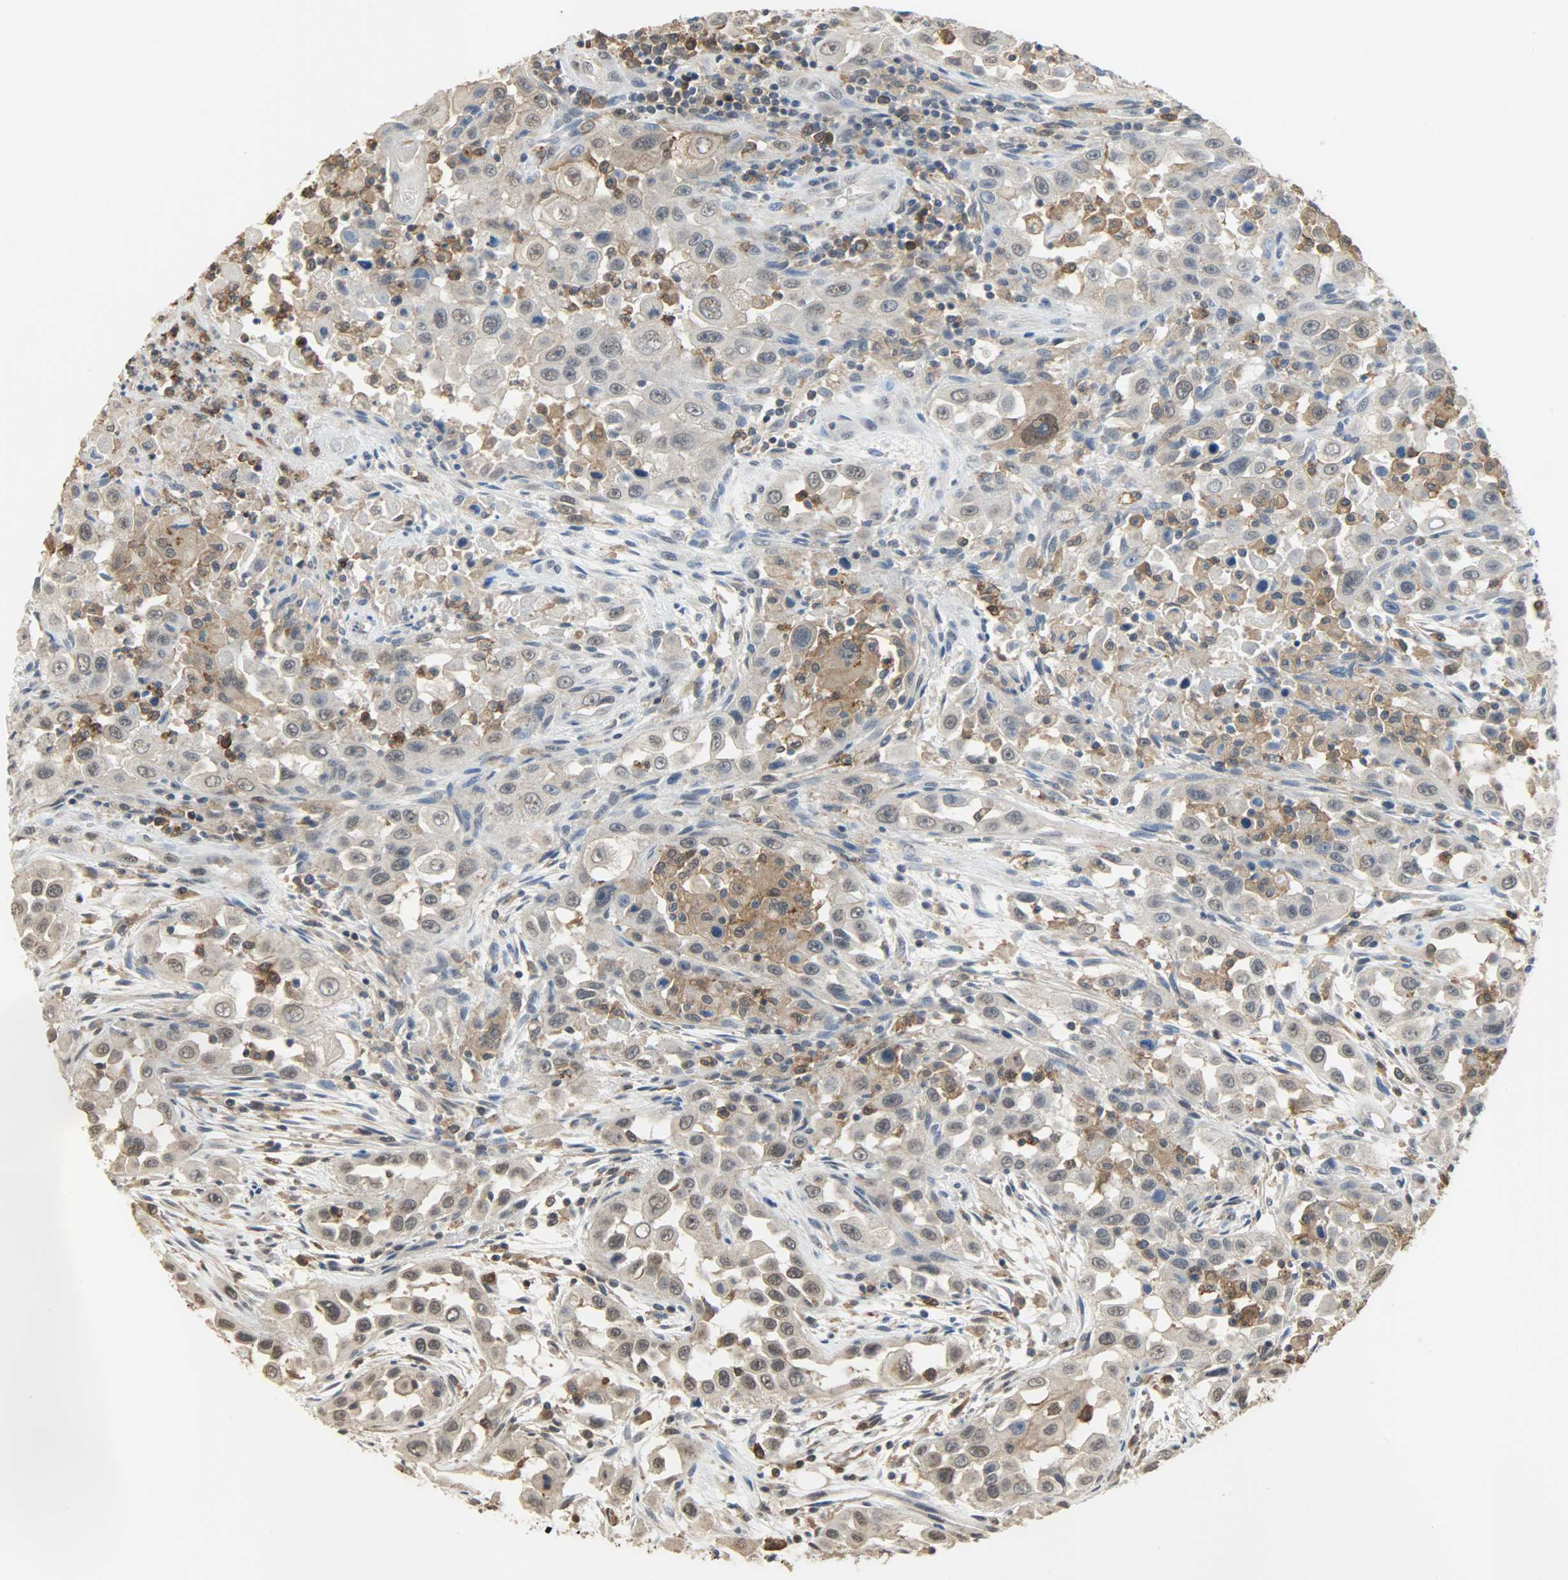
{"staining": {"intensity": "weak", "quantity": "<25%", "location": "cytoplasmic/membranous"}, "tissue": "head and neck cancer", "cell_type": "Tumor cells", "image_type": "cancer", "snomed": [{"axis": "morphology", "description": "Carcinoma, NOS"}, {"axis": "topography", "description": "Head-Neck"}], "caption": "IHC histopathology image of head and neck cancer (carcinoma) stained for a protein (brown), which demonstrates no expression in tumor cells.", "gene": "SKAP2", "patient": {"sex": "male", "age": 87}}